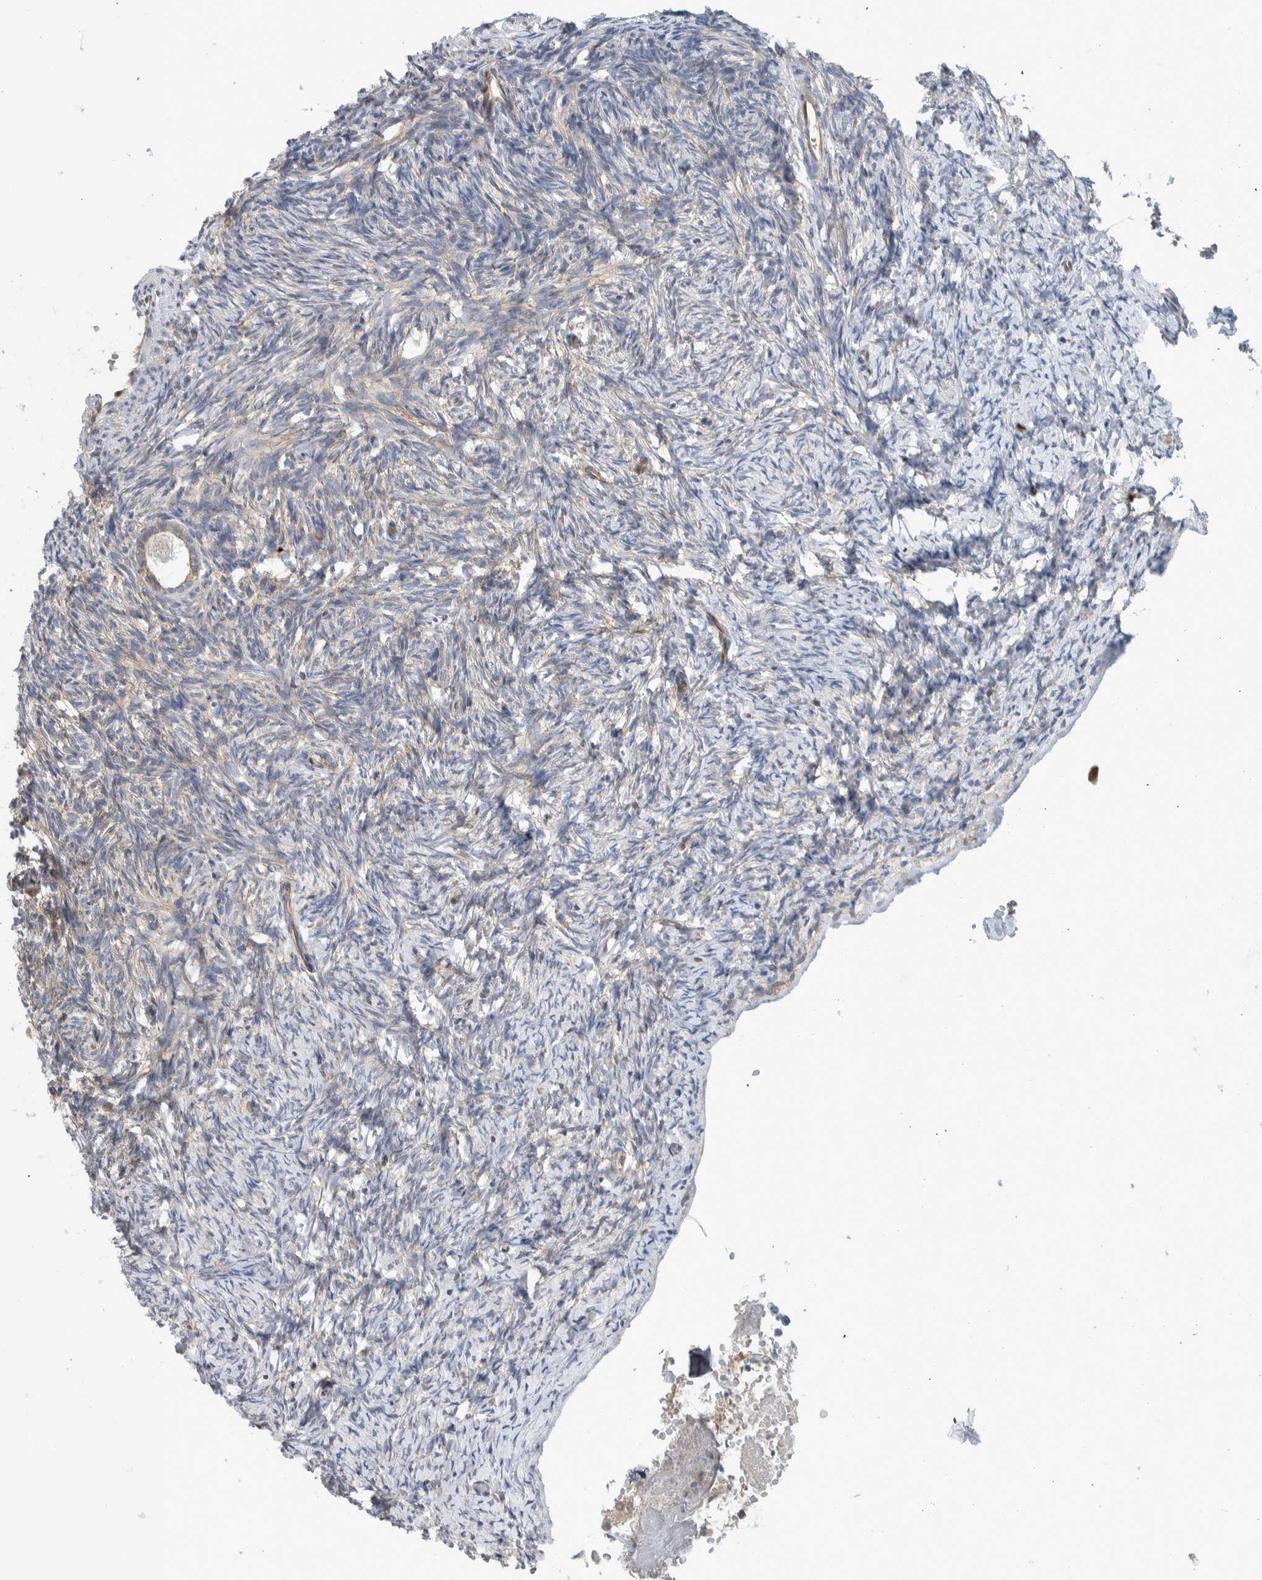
{"staining": {"intensity": "weak", "quantity": "<25%", "location": "cytoplasmic/membranous"}, "tissue": "ovary", "cell_type": "Follicle cells", "image_type": "normal", "snomed": [{"axis": "morphology", "description": "Normal tissue, NOS"}, {"axis": "topography", "description": "Ovary"}], "caption": "High power microscopy histopathology image of an IHC micrograph of benign ovary, revealing no significant positivity in follicle cells. Brightfield microscopy of immunohistochemistry (IHC) stained with DAB (3,3'-diaminobenzidine) (brown) and hematoxylin (blue), captured at high magnification.", "gene": "NFKB2", "patient": {"sex": "female", "age": 34}}